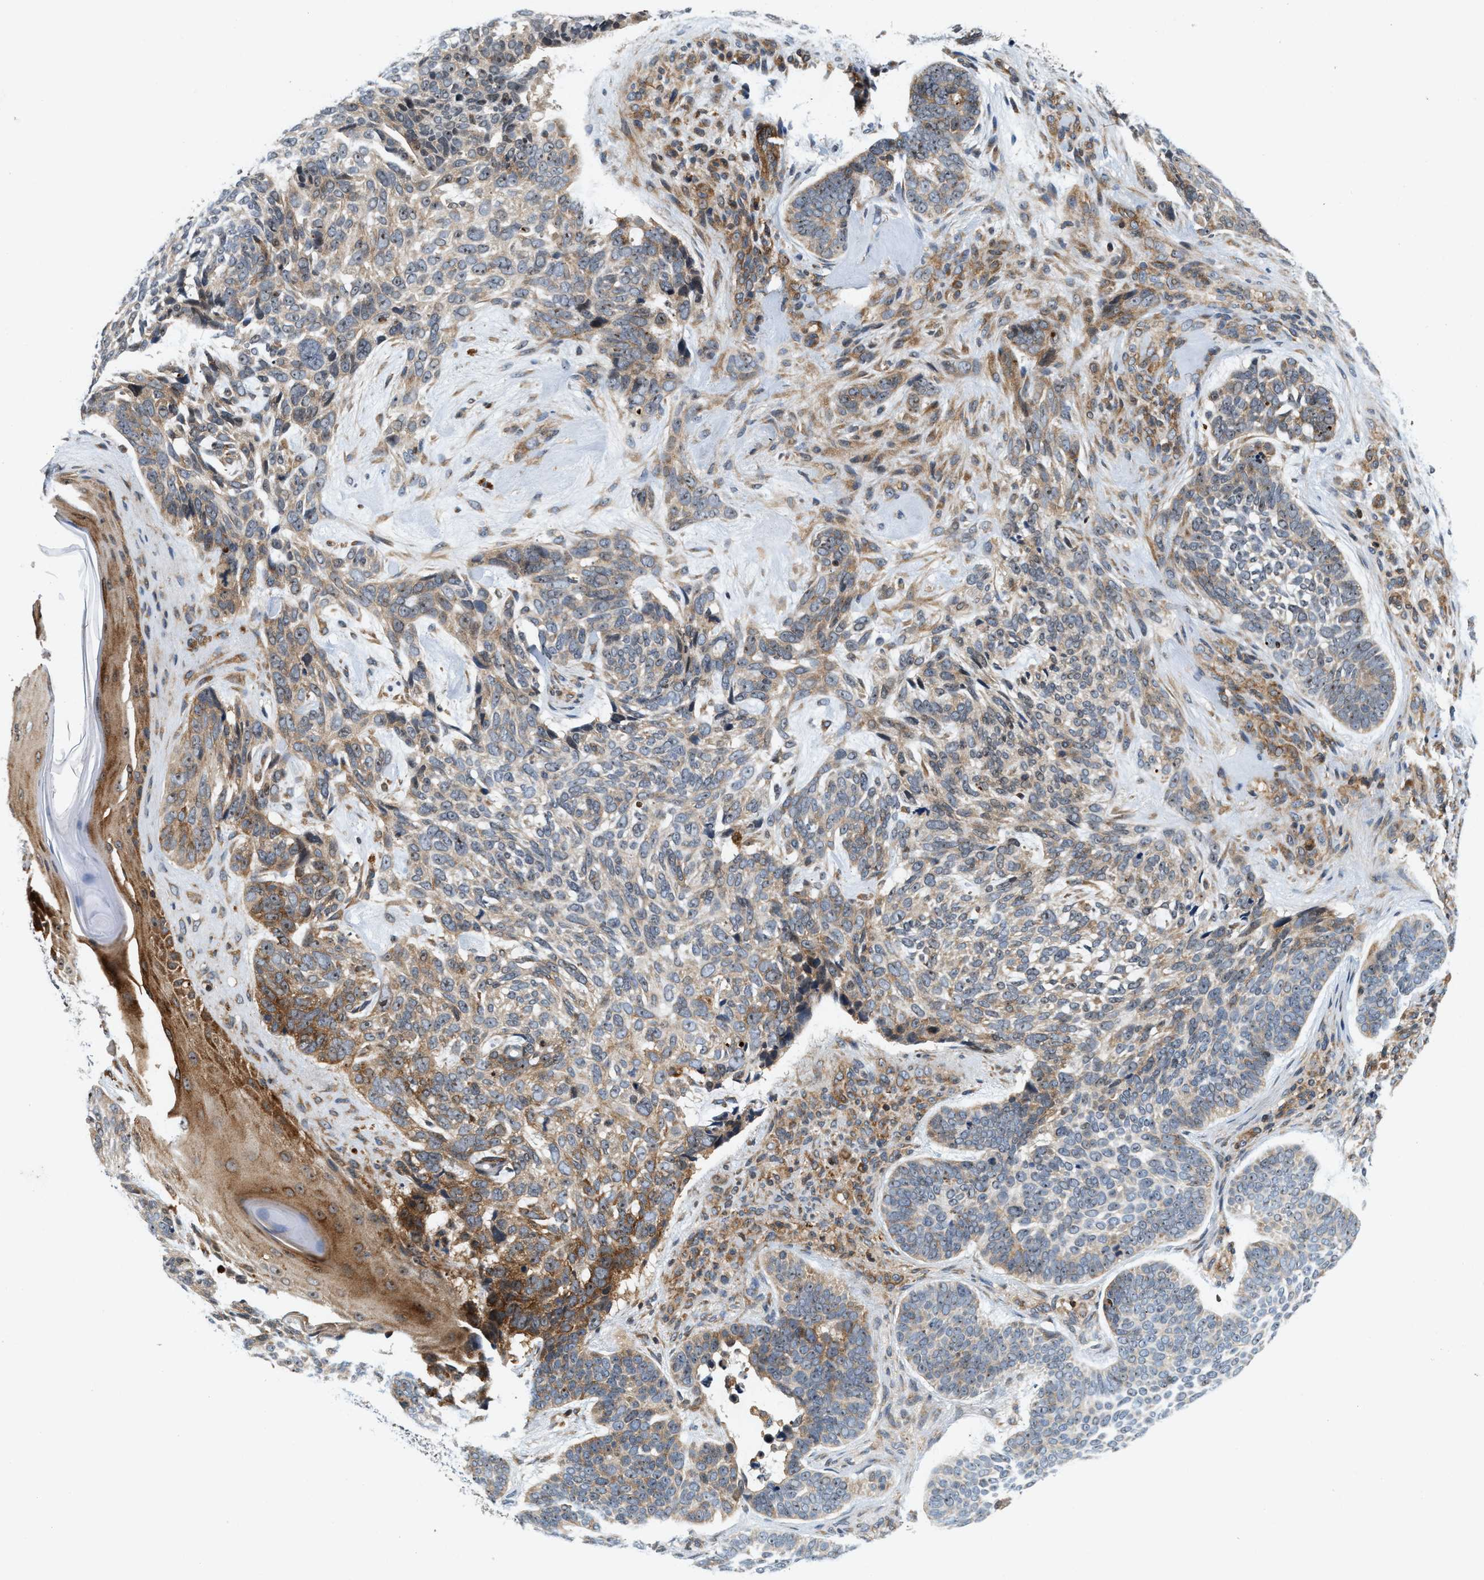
{"staining": {"intensity": "weak", "quantity": "25%-75%", "location": "cytoplasmic/membranous"}, "tissue": "skin cancer", "cell_type": "Tumor cells", "image_type": "cancer", "snomed": [{"axis": "morphology", "description": "Basal cell carcinoma"}, {"axis": "topography", "description": "Skin"}, {"axis": "topography", "description": "Skin of head"}], "caption": "A histopathology image of human basal cell carcinoma (skin) stained for a protein exhibits weak cytoplasmic/membranous brown staining in tumor cells.", "gene": "SAMD9", "patient": {"sex": "female", "age": 85}}